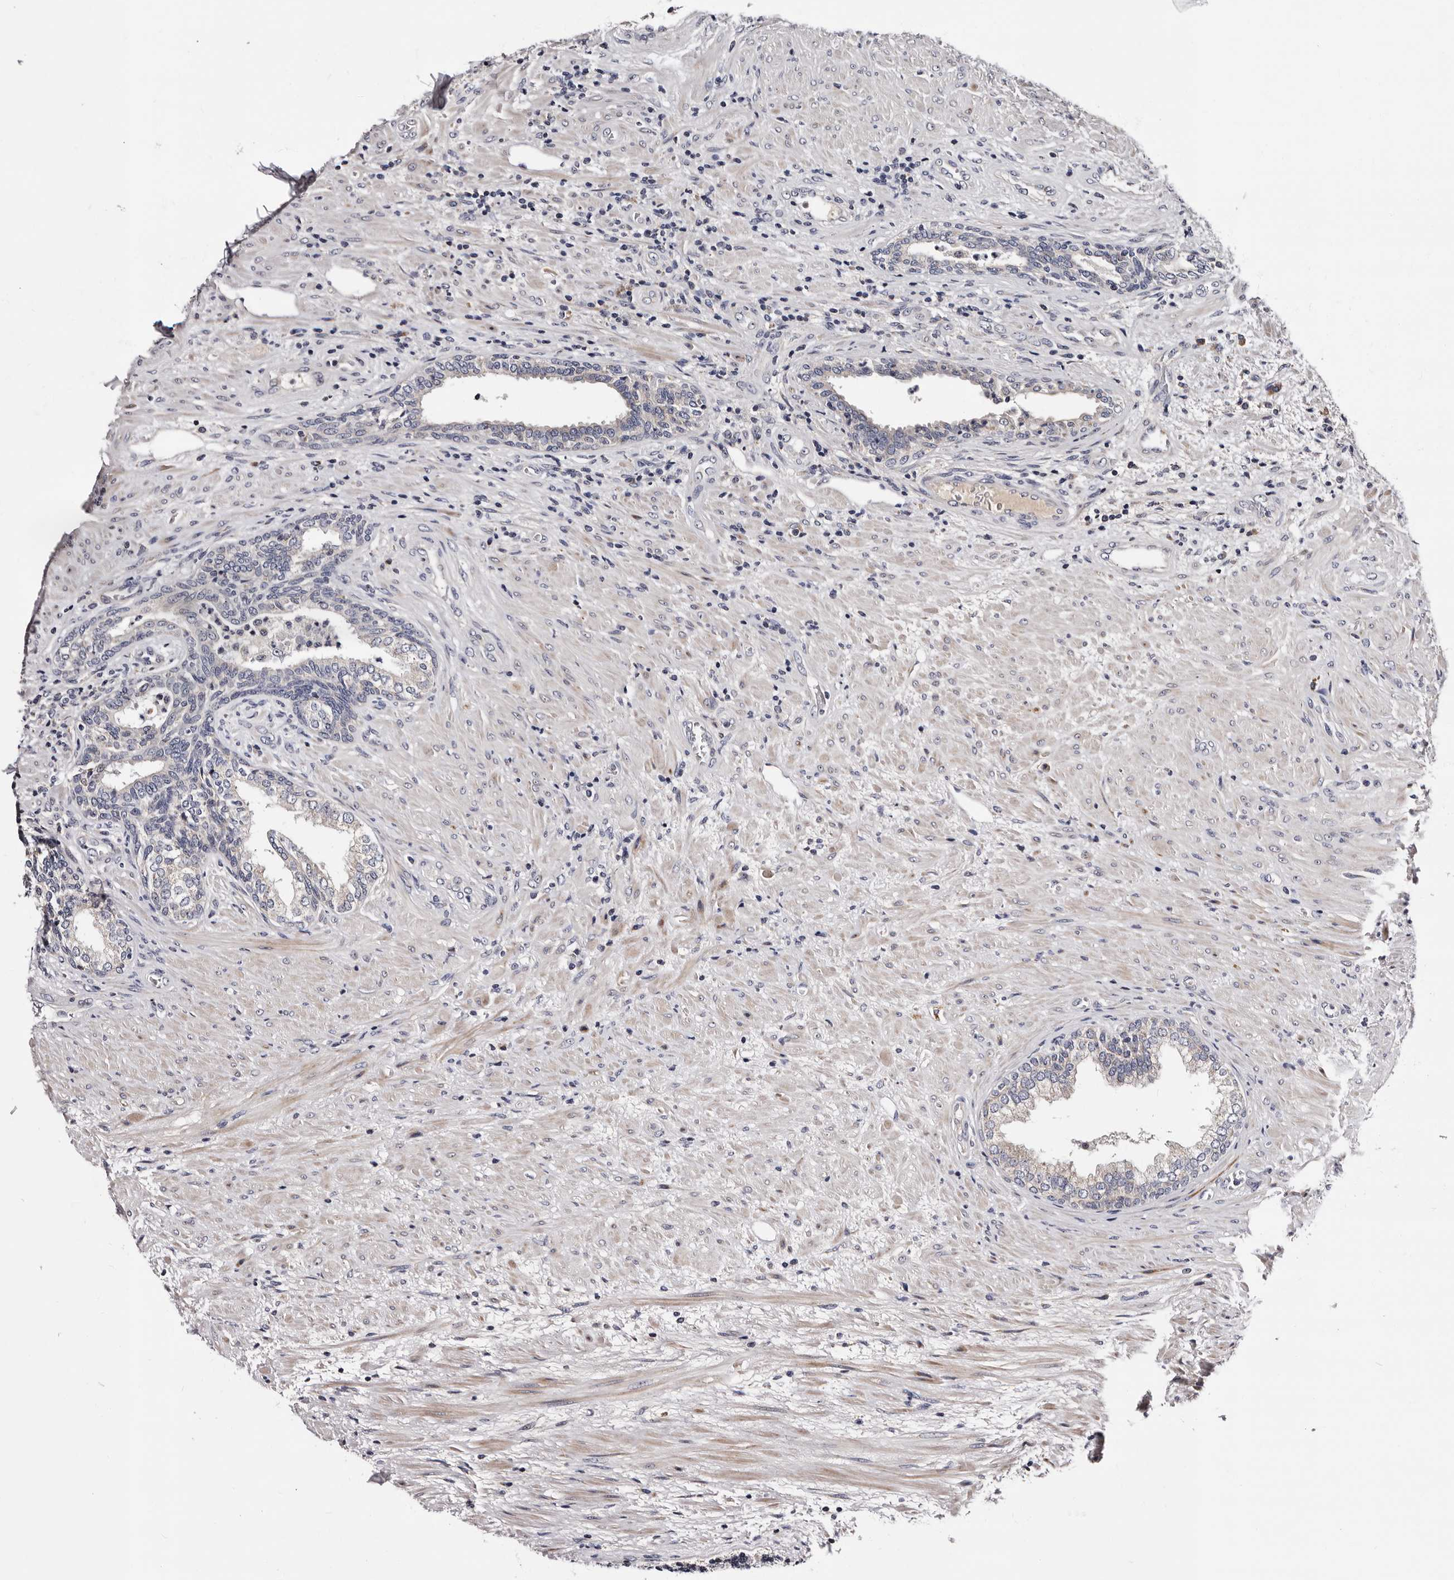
{"staining": {"intensity": "negative", "quantity": "none", "location": "none"}, "tissue": "prostate", "cell_type": "Glandular cells", "image_type": "normal", "snomed": [{"axis": "morphology", "description": "Normal tissue, NOS"}, {"axis": "topography", "description": "Prostate"}], "caption": "High magnification brightfield microscopy of benign prostate stained with DAB (brown) and counterstained with hematoxylin (blue): glandular cells show no significant positivity. (DAB IHC, high magnification).", "gene": "TAF4B", "patient": {"sex": "male", "age": 76}}